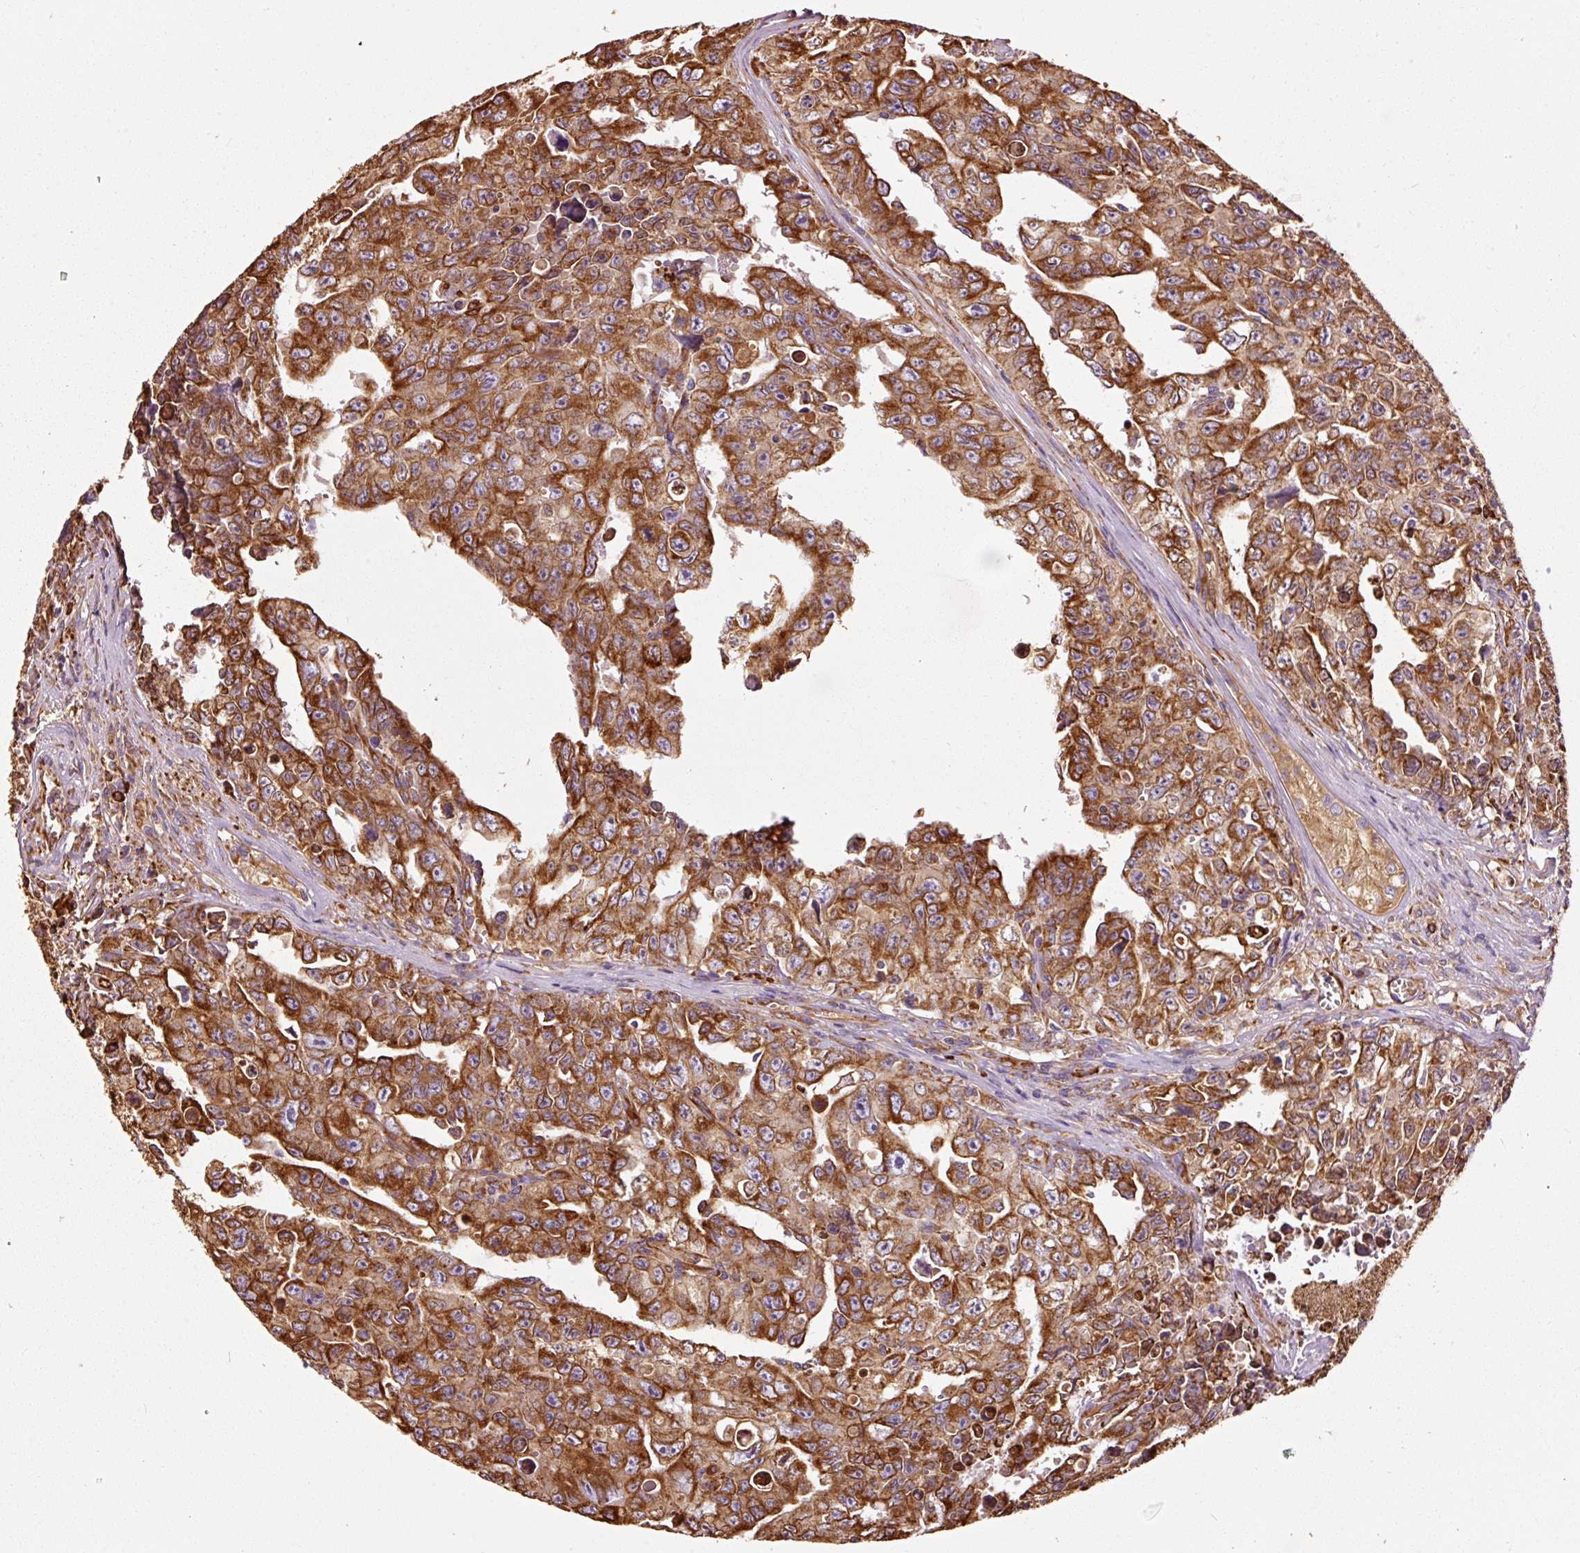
{"staining": {"intensity": "strong", "quantity": ">75%", "location": "cytoplasmic/membranous"}, "tissue": "testis cancer", "cell_type": "Tumor cells", "image_type": "cancer", "snomed": [{"axis": "morphology", "description": "Carcinoma, Embryonal, NOS"}, {"axis": "topography", "description": "Testis"}], "caption": "The immunohistochemical stain shows strong cytoplasmic/membranous staining in tumor cells of testis embryonal carcinoma tissue.", "gene": "KLC1", "patient": {"sex": "male", "age": 24}}